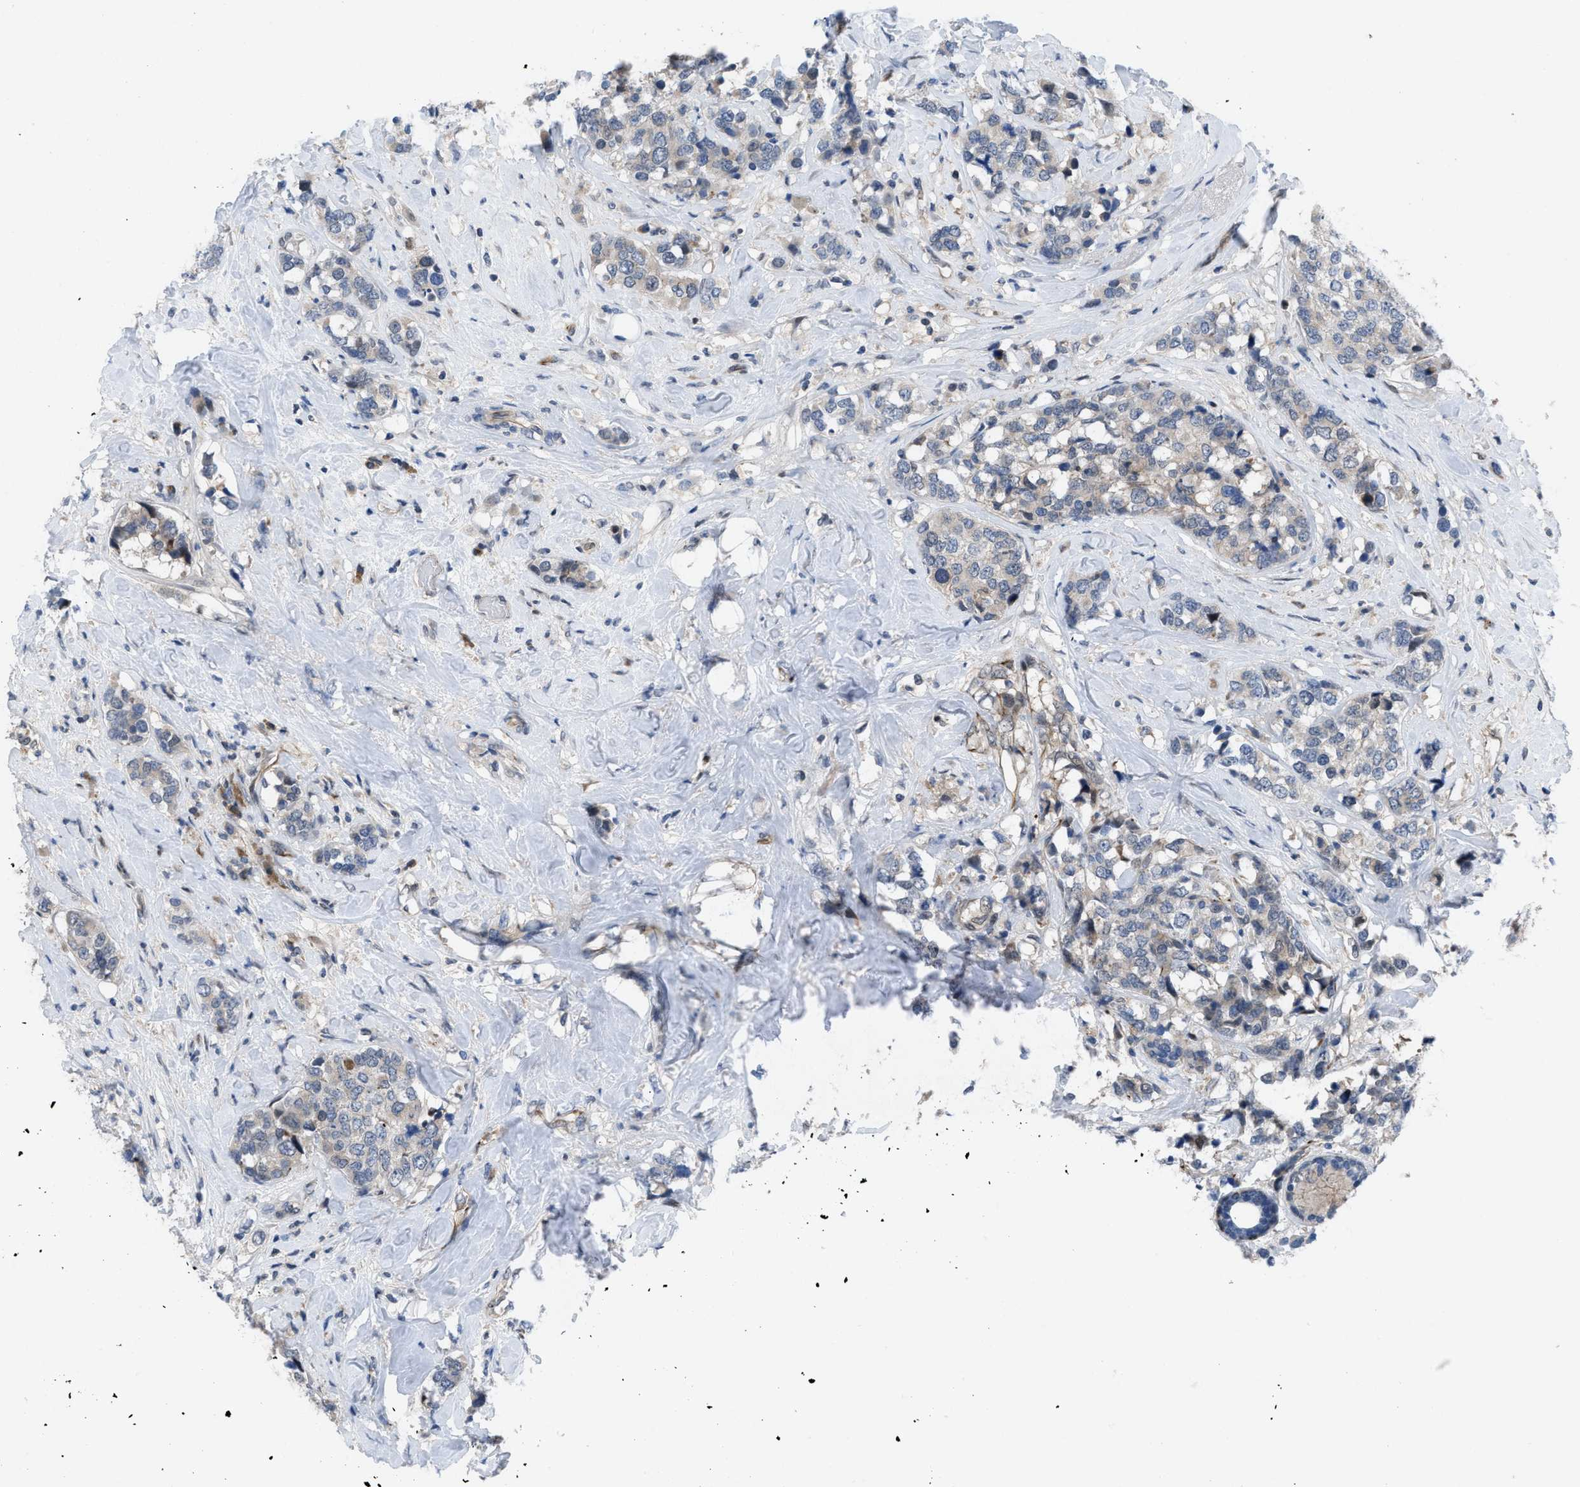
{"staining": {"intensity": "negative", "quantity": "none", "location": "none"}, "tissue": "breast cancer", "cell_type": "Tumor cells", "image_type": "cancer", "snomed": [{"axis": "morphology", "description": "Lobular carcinoma"}, {"axis": "topography", "description": "Breast"}], "caption": "Immunohistochemistry (IHC) histopathology image of breast cancer stained for a protein (brown), which displays no positivity in tumor cells.", "gene": "IL17RE", "patient": {"sex": "female", "age": 59}}